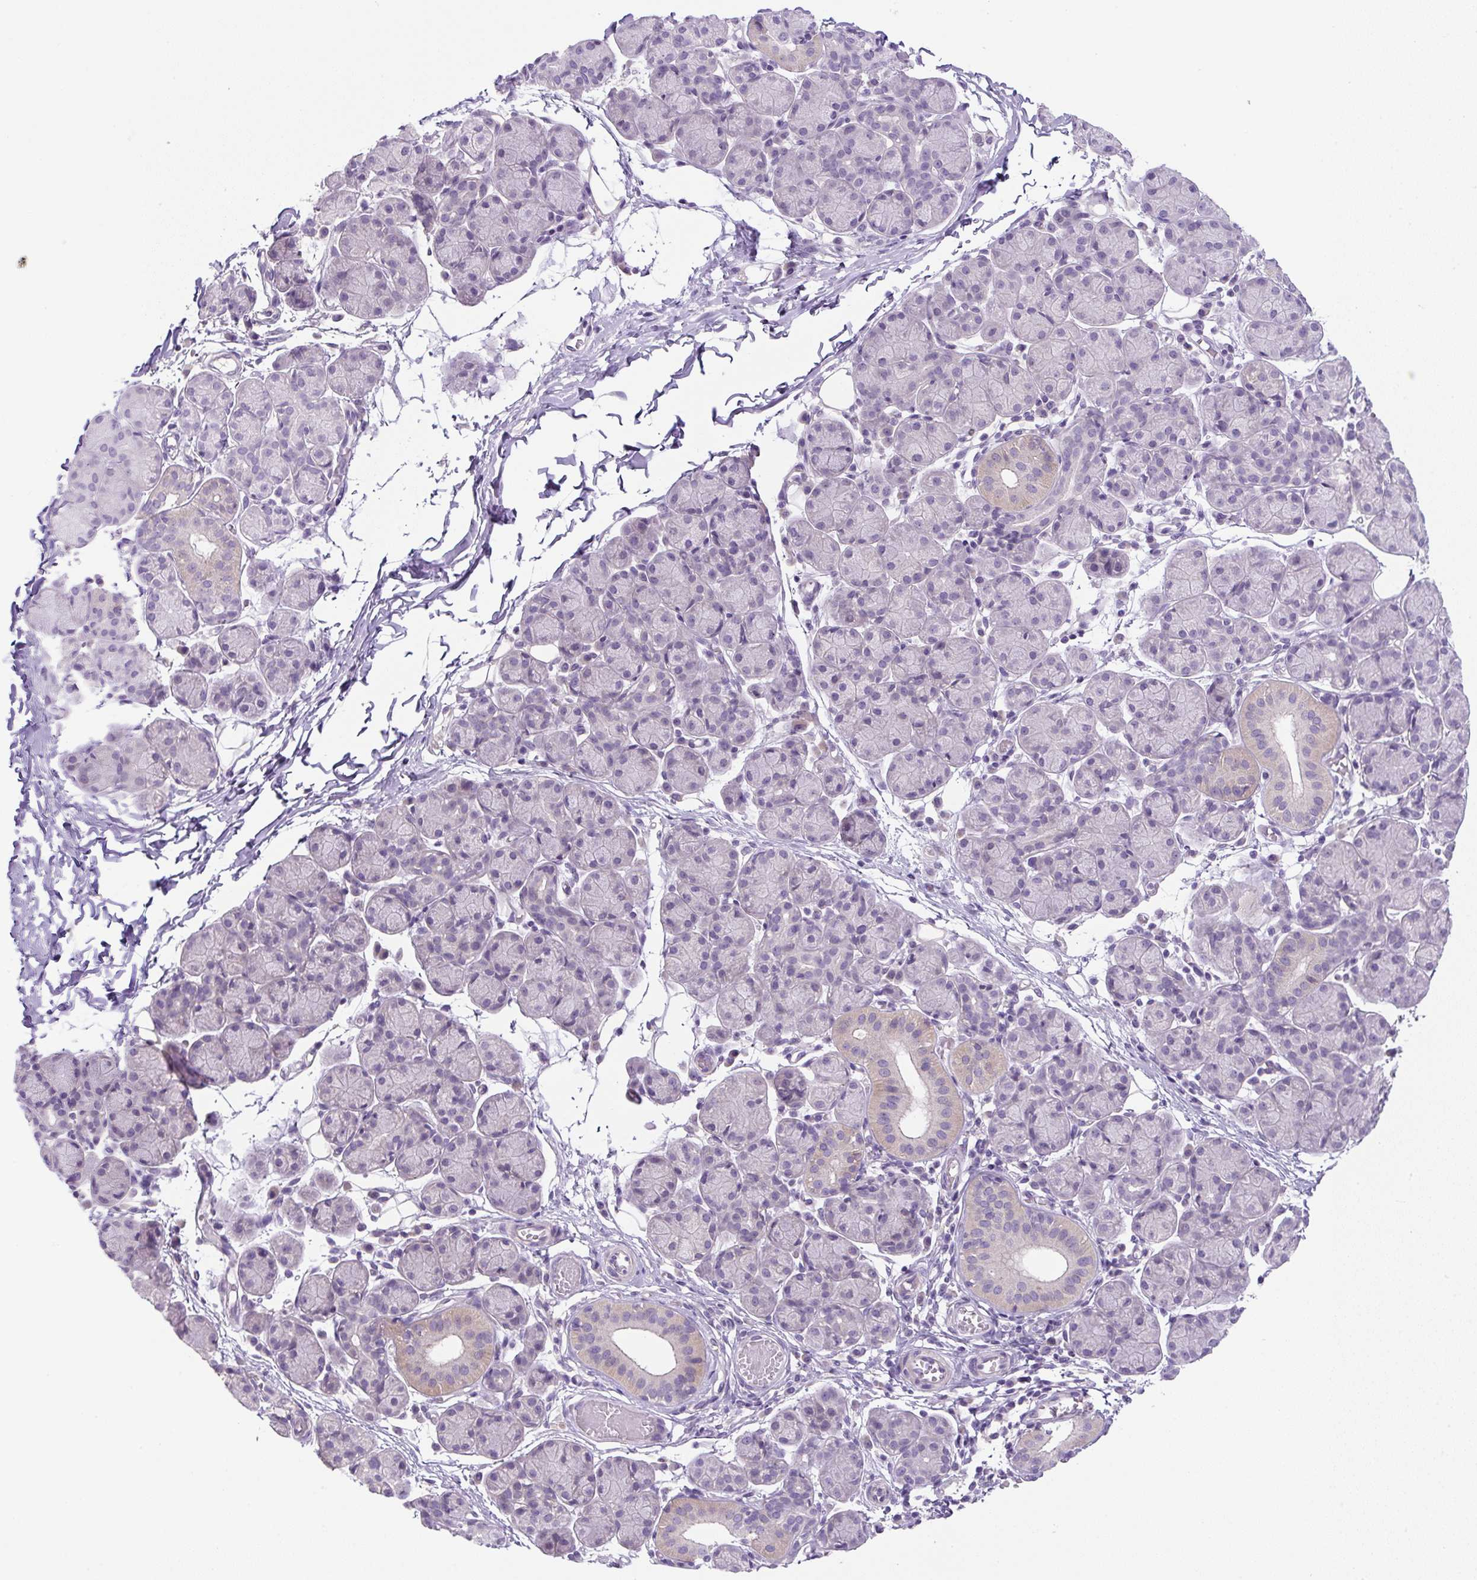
{"staining": {"intensity": "negative", "quantity": "none", "location": "none"}, "tissue": "salivary gland", "cell_type": "Glandular cells", "image_type": "normal", "snomed": [{"axis": "morphology", "description": "Normal tissue, NOS"}, {"axis": "morphology", "description": "Inflammation, NOS"}, {"axis": "topography", "description": "Lymph node"}, {"axis": "topography", "description": "Salivary gland"}], "caption": "Immunohistochemistry of unremarkable human salivary gland reveals no positivity in glandular cells. (Stains: DAB (3,3'-diaminobenzidine) immunohistochemistry with hematoxylin counter stain, Microscopy: brightfield microscopy at high magnification).", "gene": "UBL3", "patient": {"sex": "male", "age": 3}}